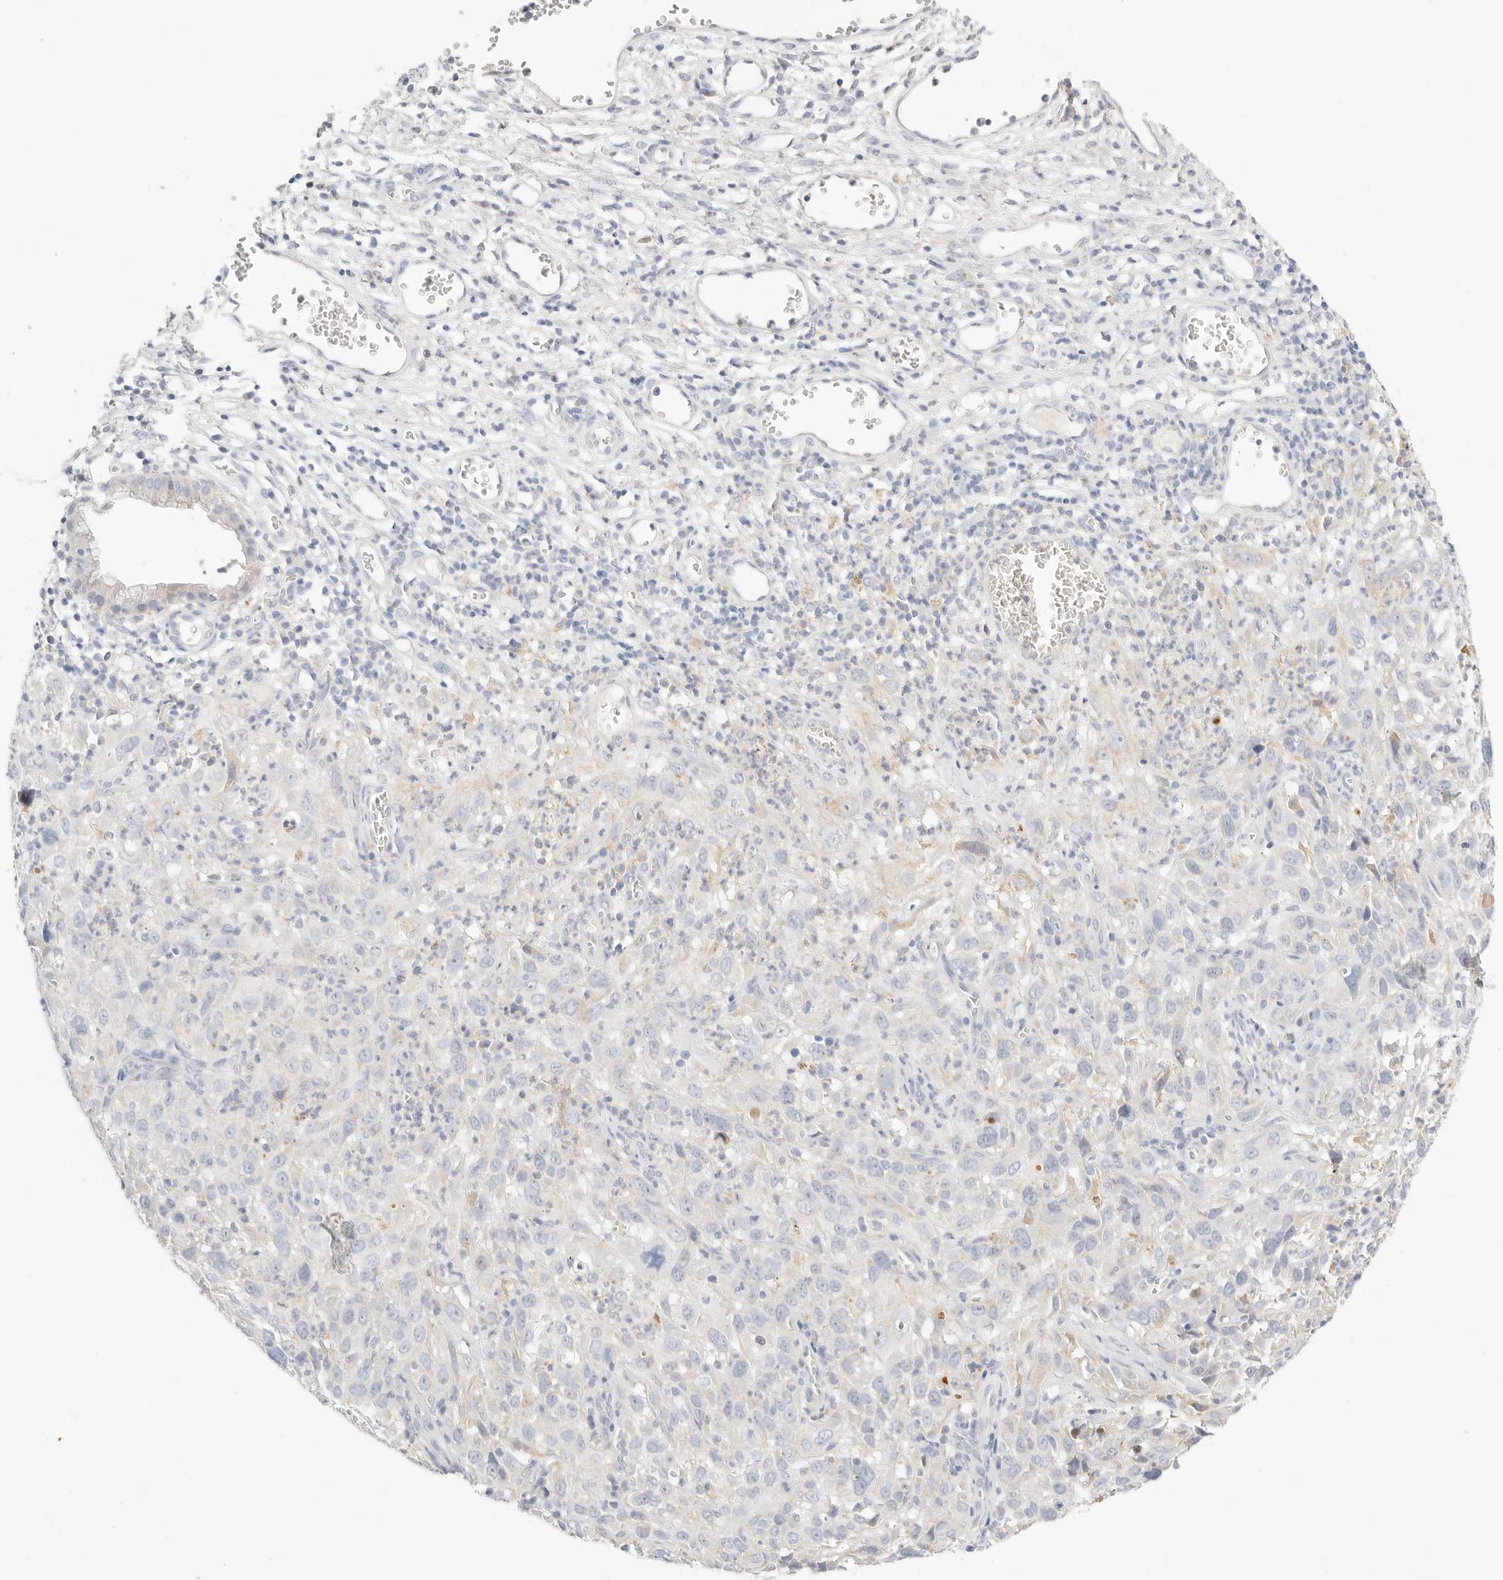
{"staining": {"intensity": "negative", "quantity": "none", "location": "none"}, "tissue": "cervical cancer", "cell_type": "Tumor cells", "image_type": "cancer", "snomed": [{"axis": "morphology", "description": "Squamous cell carcinoma, NOS"}, {"axis": "topography", "description": "Cervix"}], "caption": "Immunohistochemistry image of cervical cancer (squamous cell carcinoma) stained for a protein (brown), which displays no expression in tumor cells.", "gene": "ACOX1", "patient": {"sex": "female", "age": 32}}